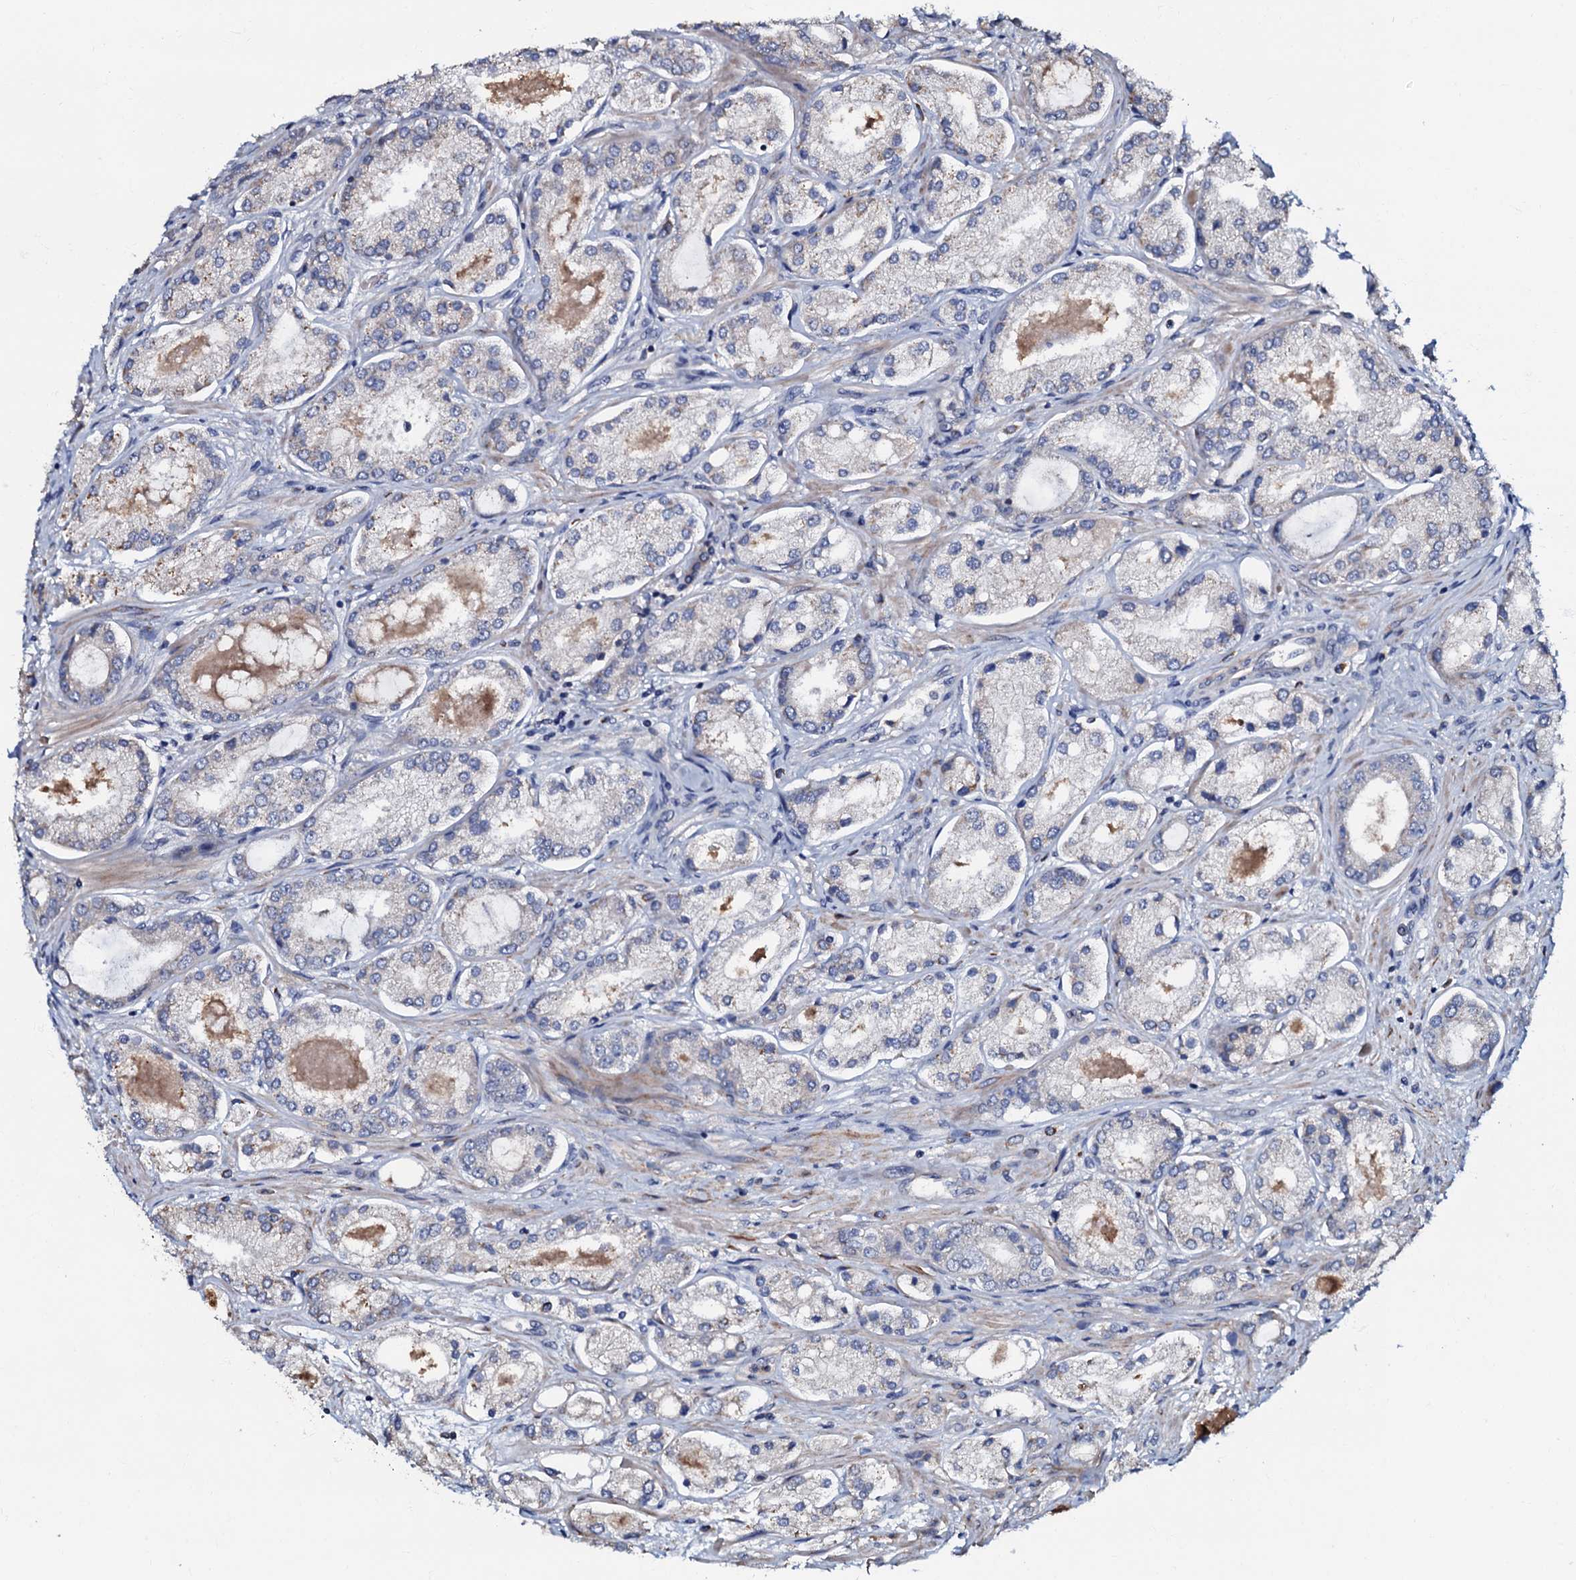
{"staining": {"intensity": "negative", "quantity": "none", "location": "none"}, "tissue": "prostate cancer", "cell_type": "Tumor cells", "image_type": "cancer", "snomed": [{"axis": "morphology", "description": "Adenocarcinoma, Low grade"}, {"axis": "topography", "description": "Prostate"}], "caption": "A high-resolution micrograph shows IHC staining of prostate low-grade adenocarcinoma, which shows no significant staining in tumor cells.", "gene": "CPNE2", "patient": {"sex": "male", "age": 68}}